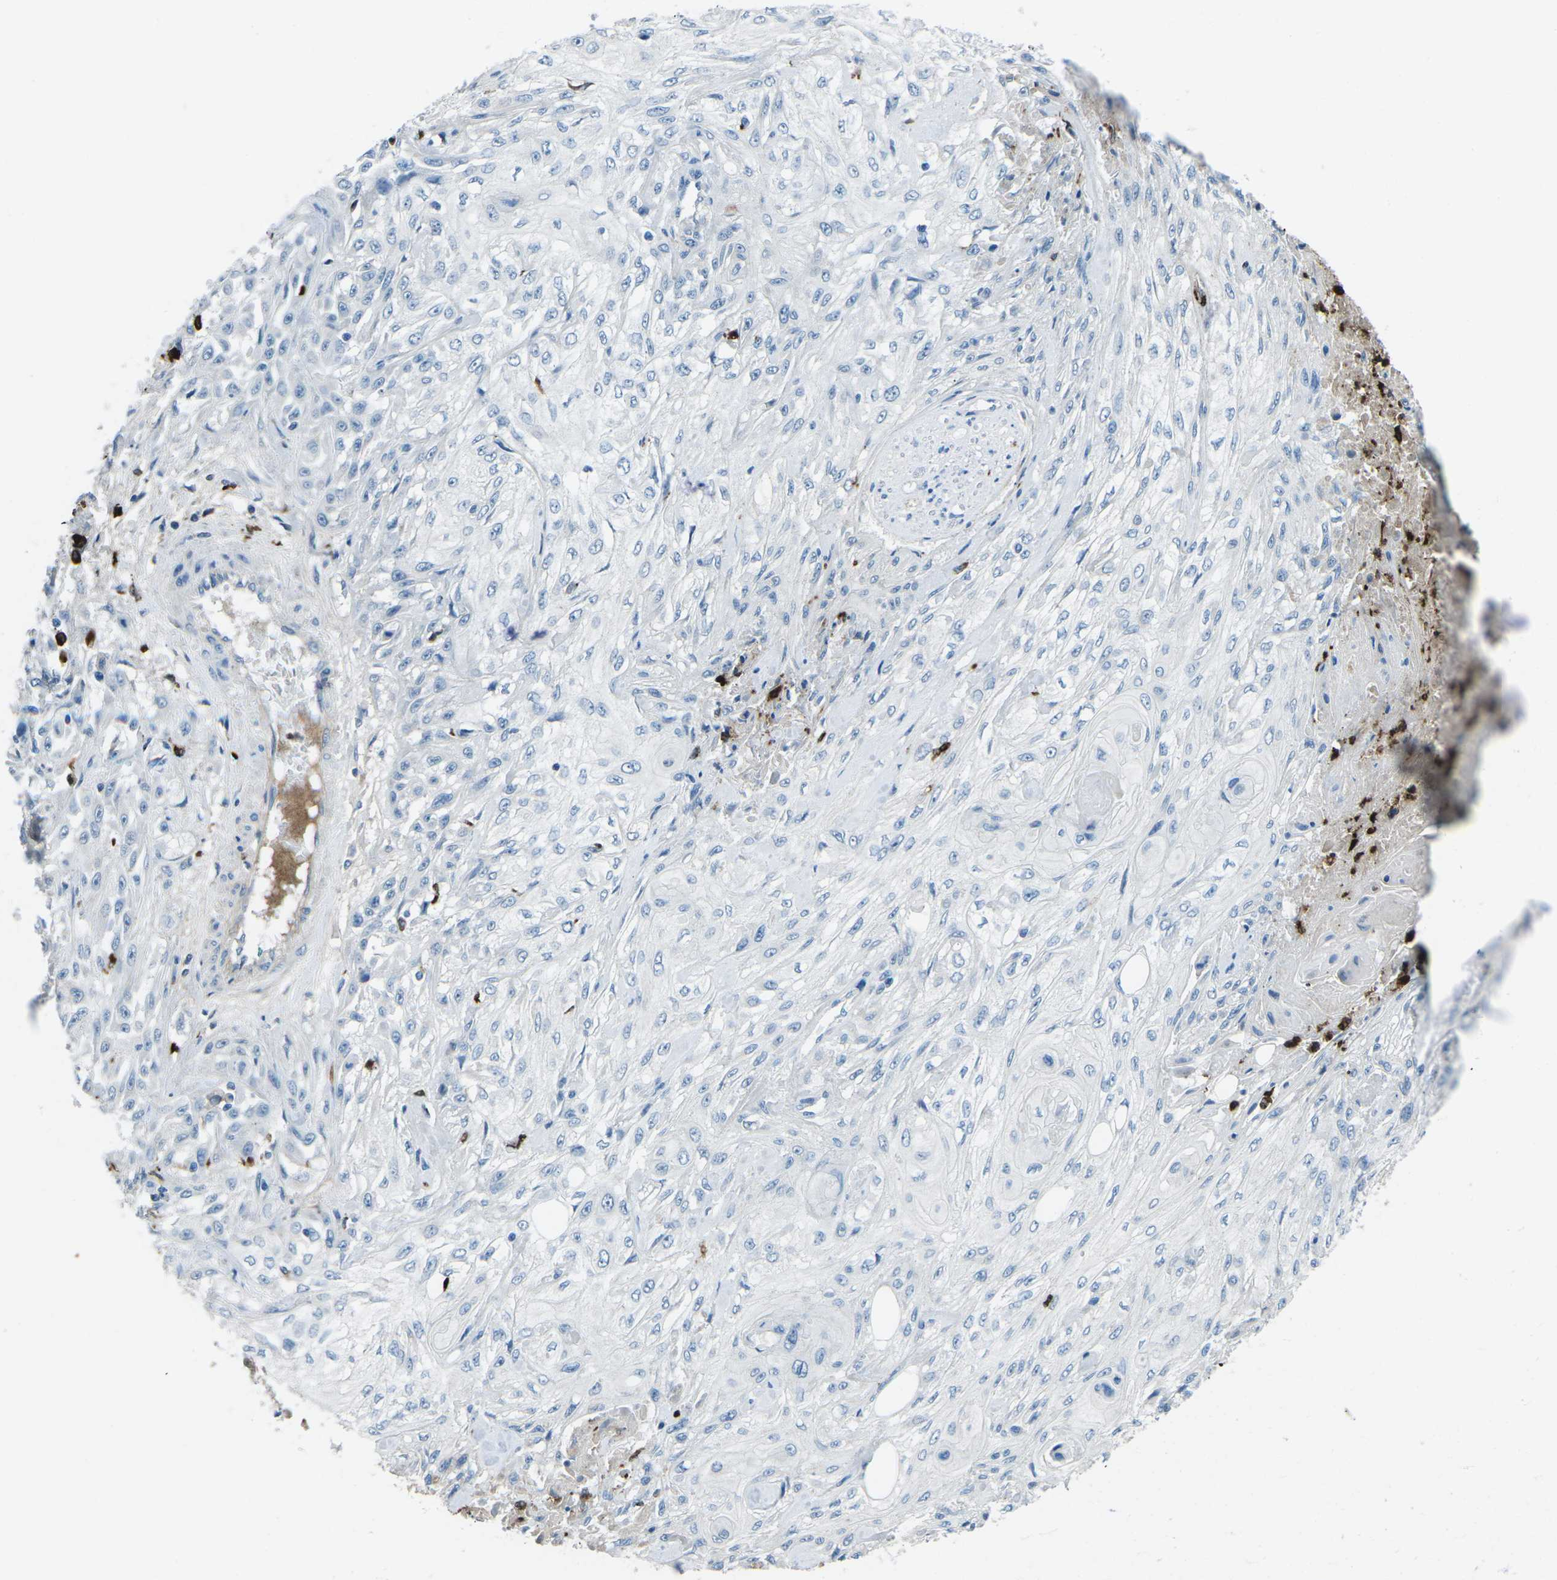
{"staining": {"intensity": "negative", "quantity": "none", "location": "none"}, "tissue": "skin cancer", "cell_type": "Tumor cells", "image_type": "cancer", "snomed": [{"axis": "morphology", "description": "Squamous cell carcinoma, NOS"}, {"axis": "morphology", "description": "Squamous cell carcinoma, metastatic, NOS"}, {"axis": "topography", "description": "Skin"}, {"axis": "topography", "description": "Lymph node"}], "caption": "Skin cancer (metastatic squamous cell carcinoma) stained for a protein using immunohistochemistry shows no staining tumor cells.", "gene": "FCN1", "patient": {"sex": "male", "age": 75}}